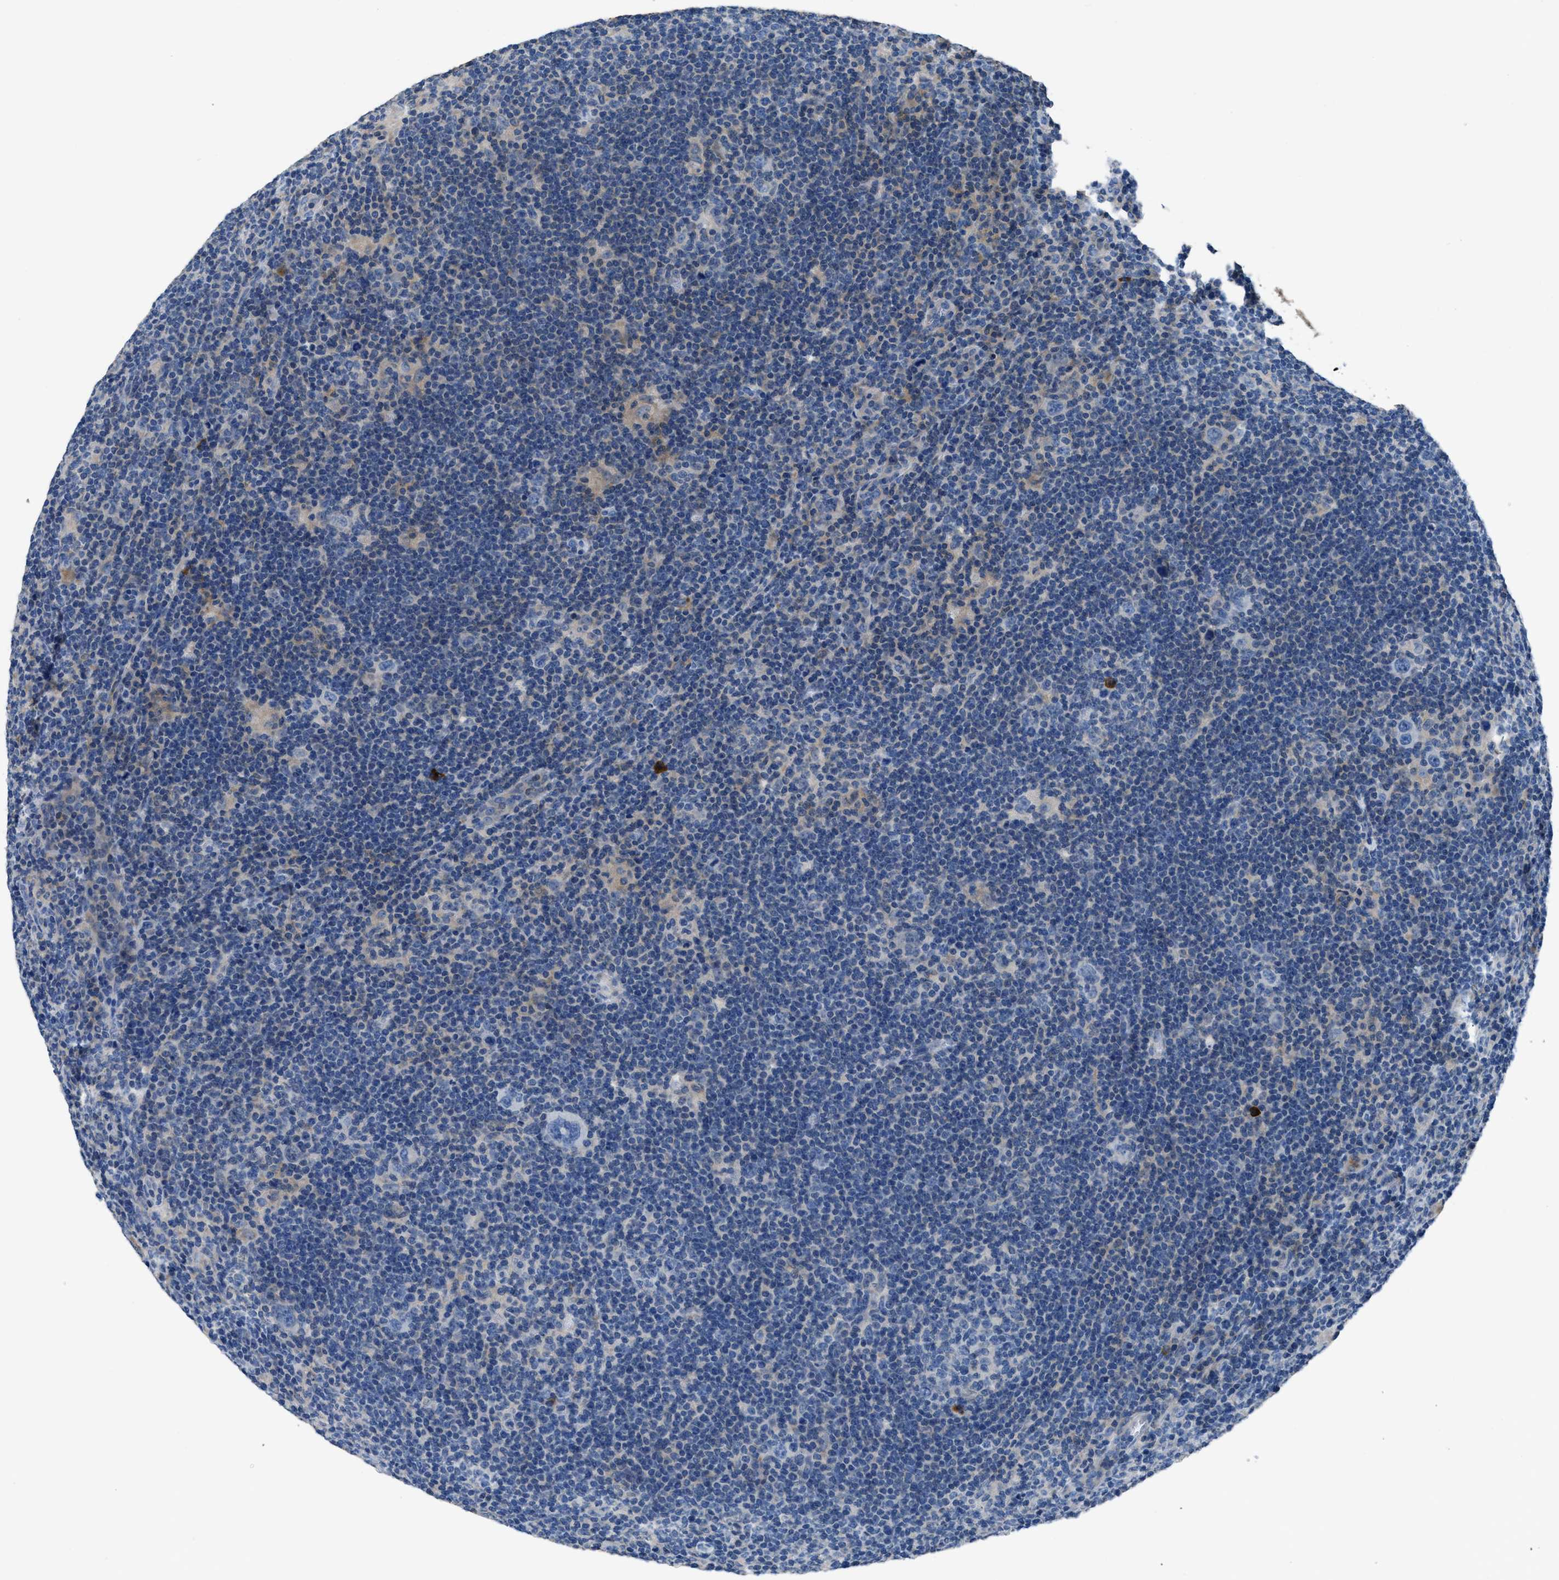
{"staining": {"intensity": "negative", "quantity": "none", "location": "none"}, "tissue": "lymphoma", "cell_type": "Tumor cells", "image_type": "cancer", "snomed": [{"axis": "morphology", "description": "Hodgkin's disease, NOS"}, {"axis": "topography", "description": "Lymph node"}], "caption": "This is an immunohistochemistry (IHC) histopathology image of human Hodgkin's disease. There is no expression in tumor cells.", "gene": "SGCZ", "patient": {"sex": "female", "age": 57}}